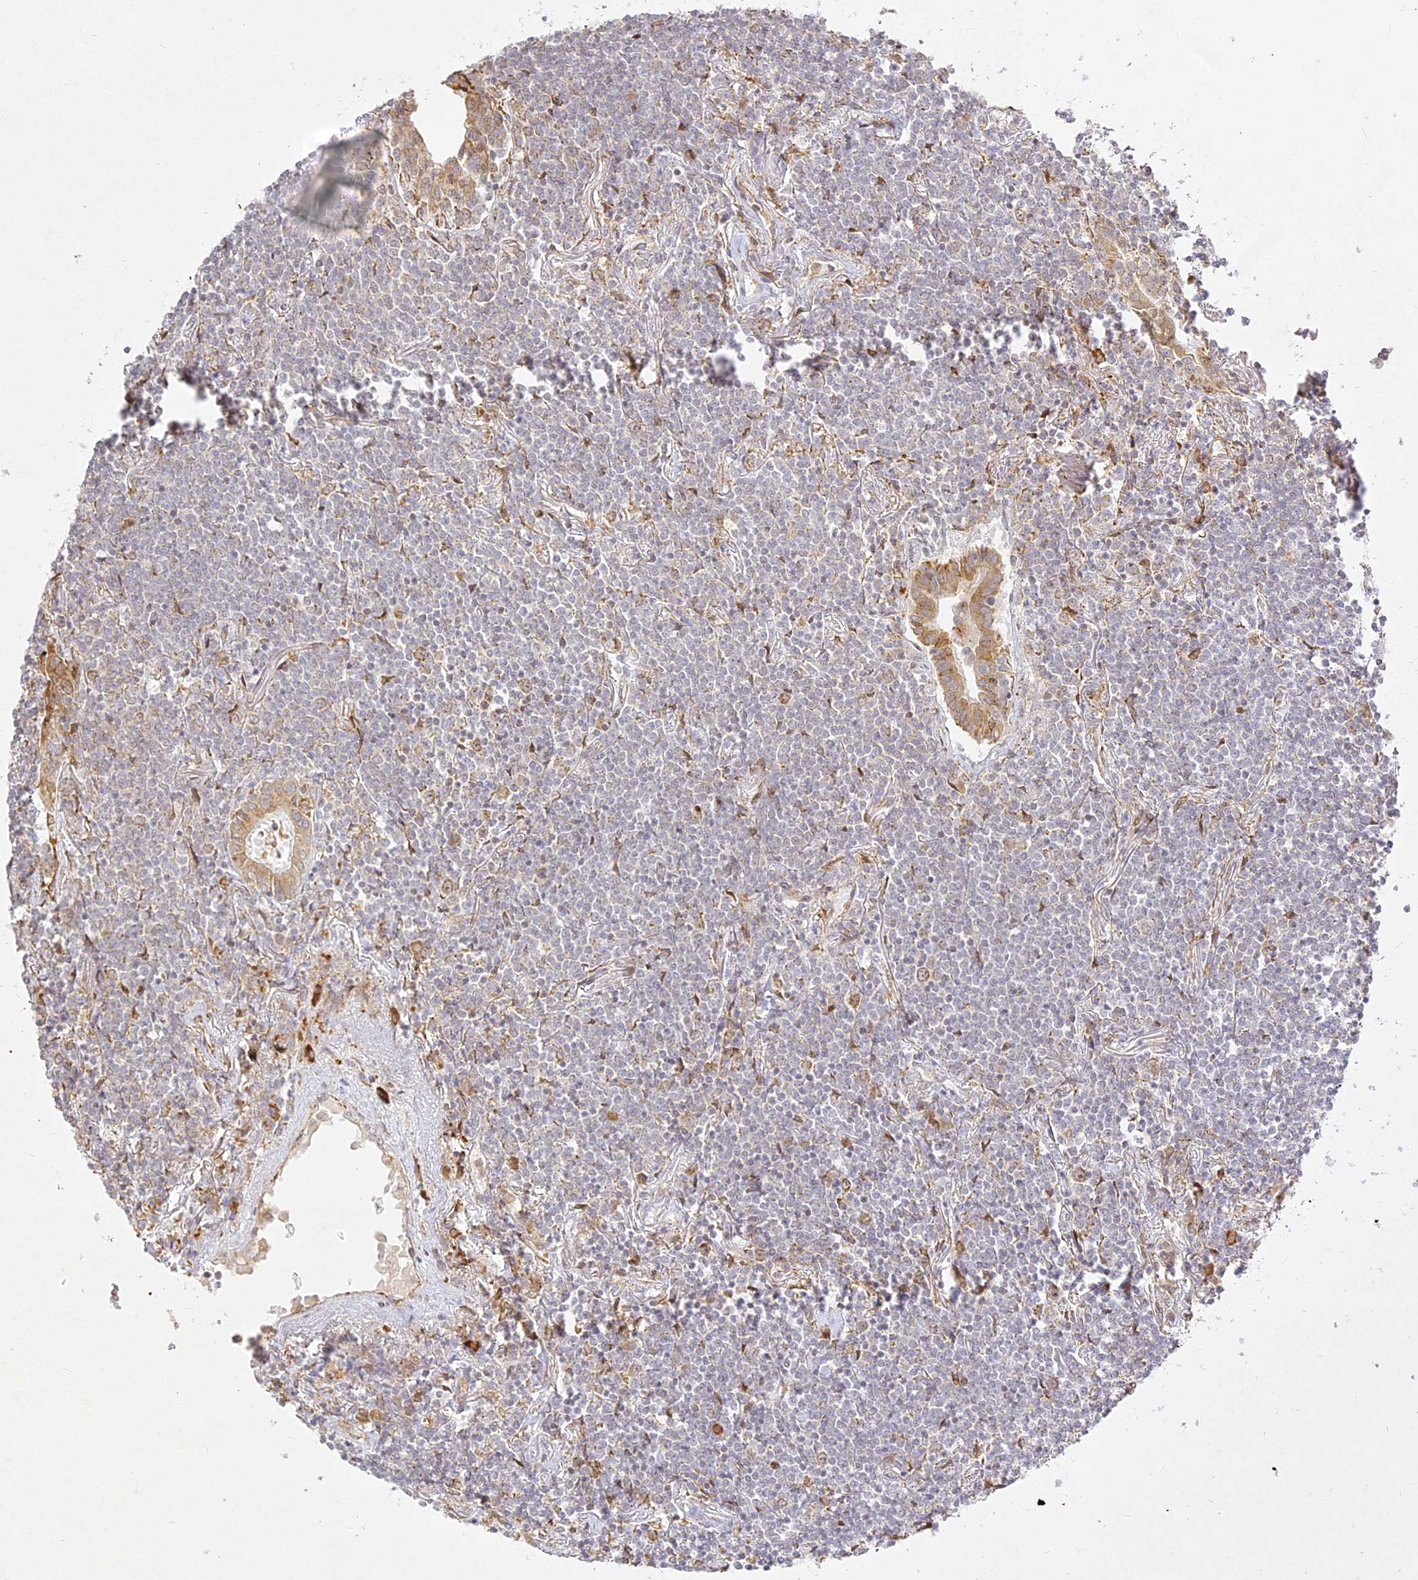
{"staining": {"intensity": "negative", "quantity": "none", "location": "none"}, "tissue": "lymphoma", "cell_type": "Tumor cells", "image_type": "cancer", "snomed": [{"axis": "morphology", "description": "Malignant lymphoma, non-Hodgkin's type, Low grade"}, {"axis": "topography", "description": "Lung"}], "caption": "An image of human lymphoma is negative for staining in tumor cells.", "gene": "SLC30A5", "patient": {"sex": "female", "age": 71}}